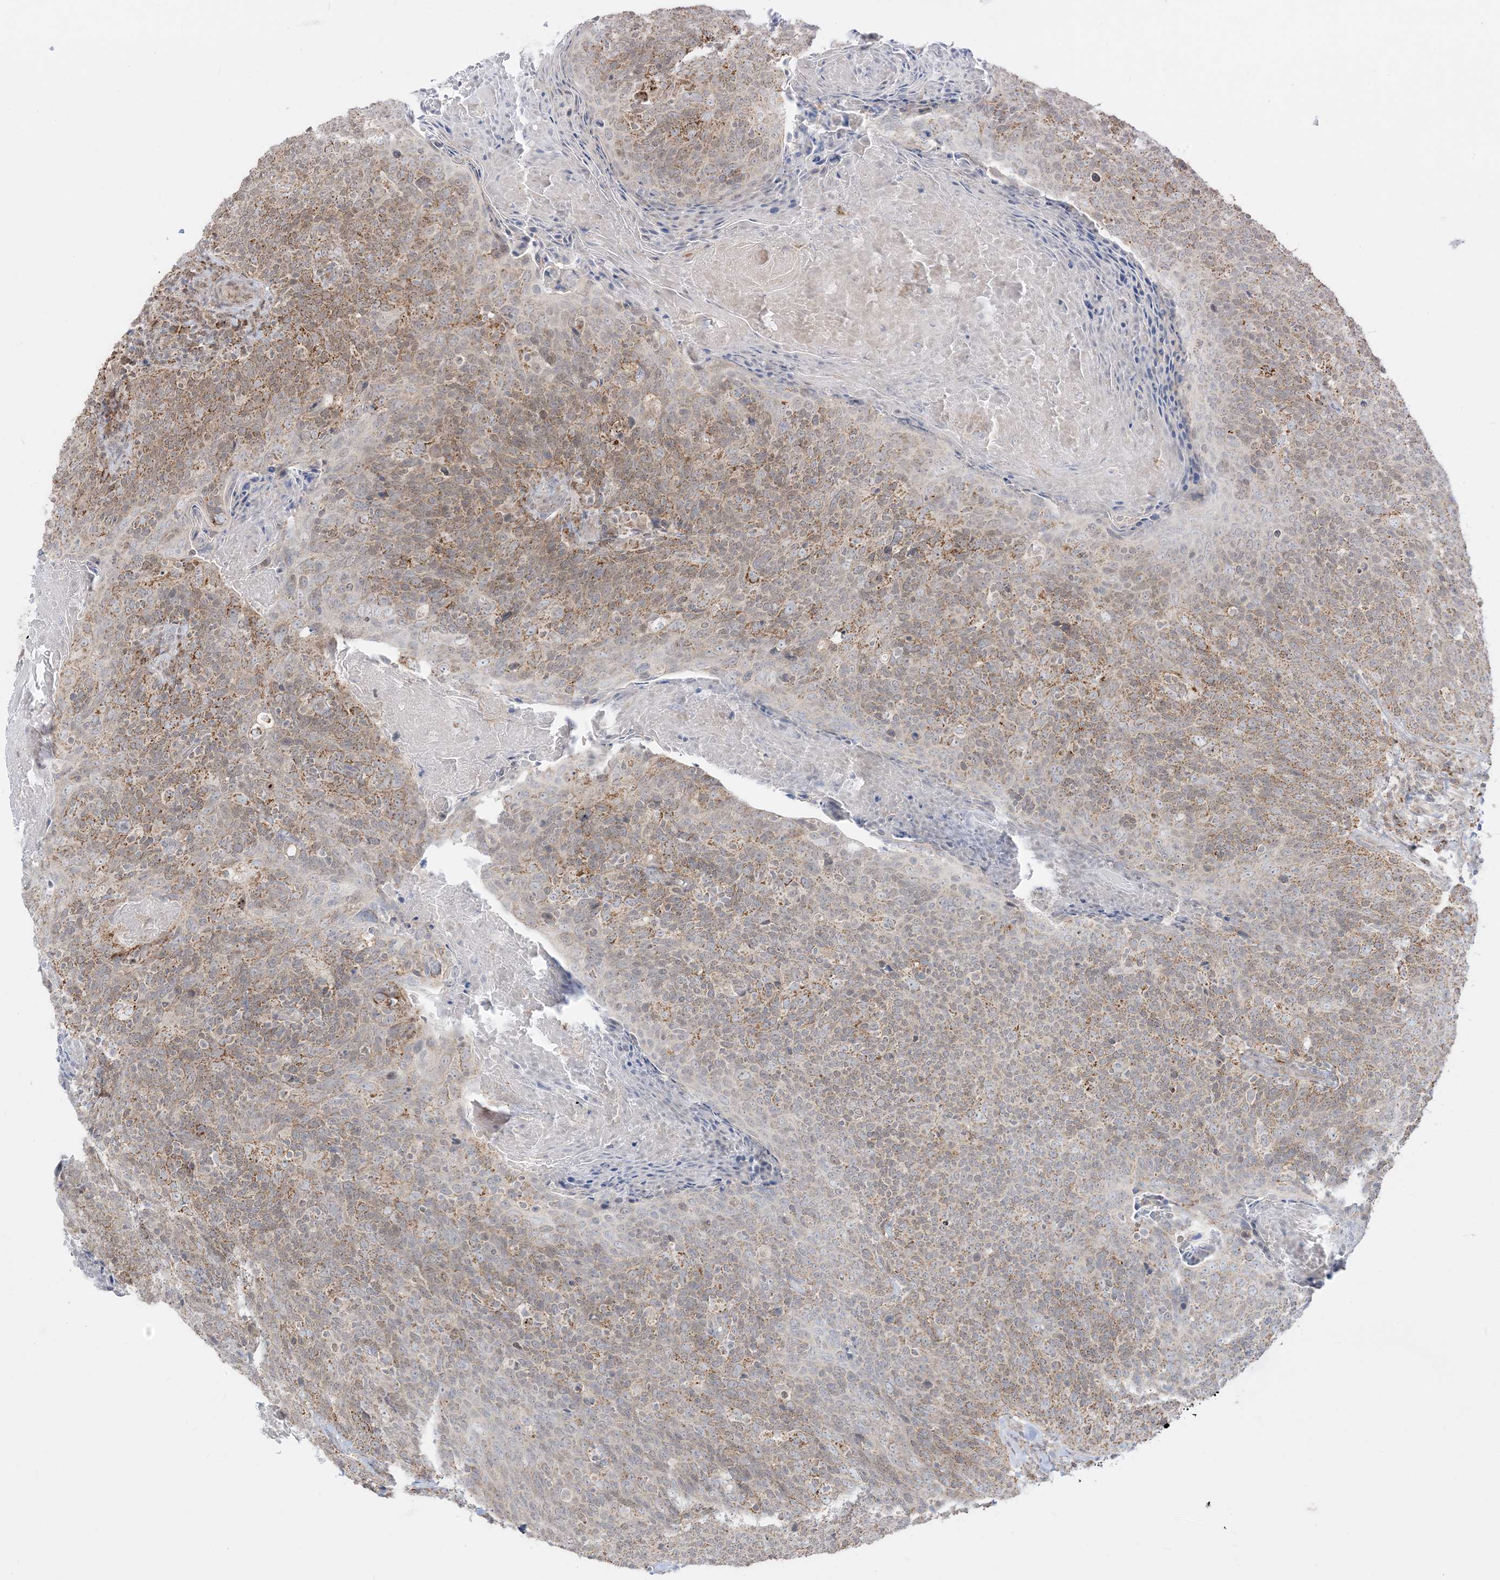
{"staining": {"intensity": "moderate", "quantity": ">75%", "location": "cytoplasmic/membranous"}, "tissue": "head and neck cancer", "cell_type": "Tumor cells", "image_type": "cancer", "snomed": [{"axis": "morphology", "description": "Squamous cell carcinoma, NOS"}, {"axis": "morphology", "description": "Squamous cell carcinoma, metastatic, NOS"}, {"axis": "topography", "description": "Lymph node"}, {"axis": "topography", "description": "Head-Neck"}], "caption": "A high-resolution image shows immunohistochemistry (IHC) staining of head and neck metastatic squamous cell carcinoma, which displays moderate cytoplasmic/membranous staining in about >75% of tumor cells.", "gene": "KANSL3", "patient": {"sex": "male", "age": 62}}